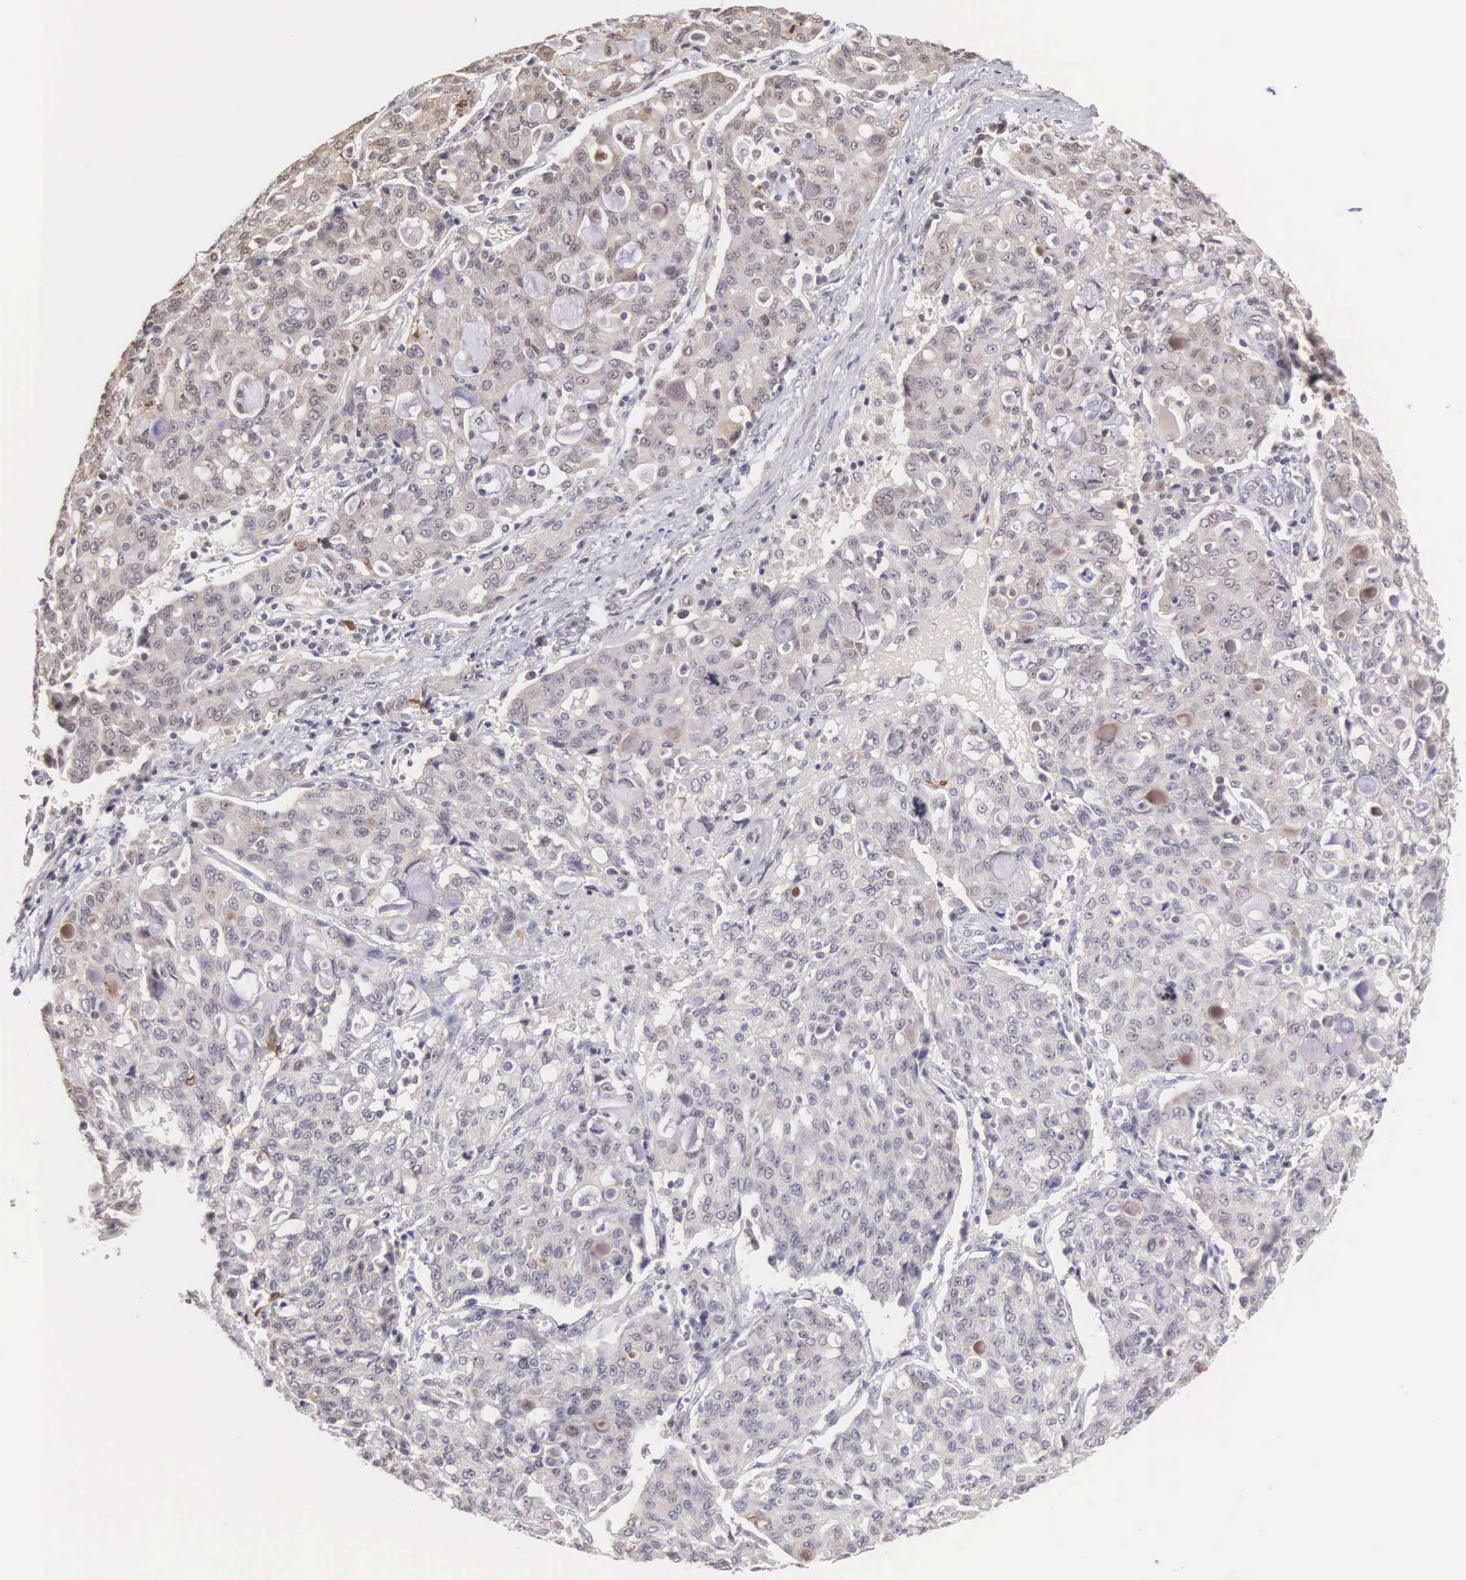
{"staining": {"intensity": "moderate", "quantity": "<25%", "location": "nuclear"}, "tissue": "lung cancer", "cell_type": "Tumor cells", "image_type": "cancer", "snomed": [{"axis": "morphology", "description": "Adenocarcinoma, NOS"}, {"axis": "topography", "description": "Lung"}], "caption": "A histopathology image of human lung cancer stained for a protein shows moderate nuclear brown staining in tumor cells. (Stains: DAB (3,3'-diaminobenzidine) in brown, nuclei in blue, Microscopy: brightfield microscopy at high magnification).", "gene": "HMGXB4", "patient": {"sex": "female", "age": 44}}